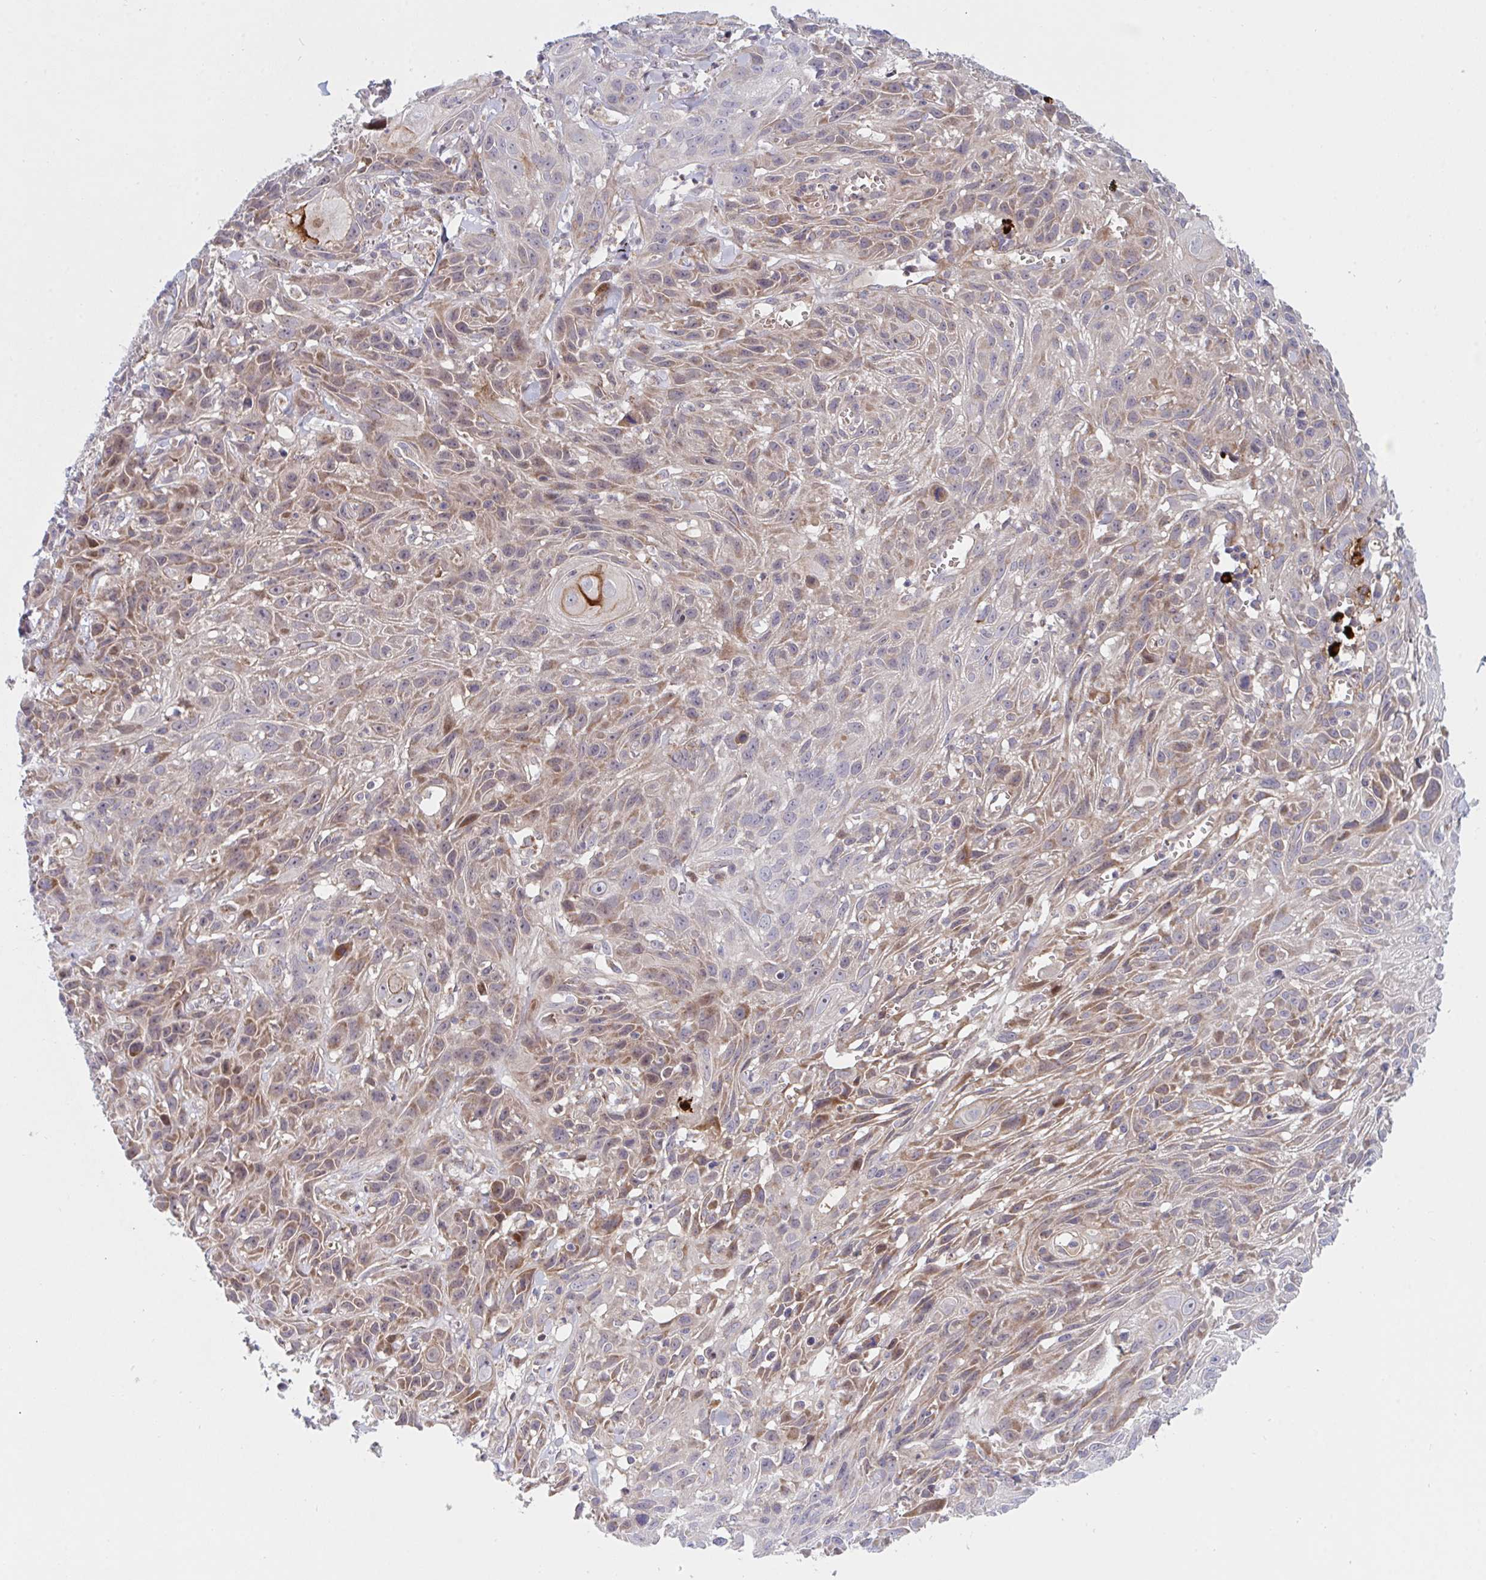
{"staining": {"intensity": "weak", "quantity": ">75%", "location": "cytoplasmic/membranous"}, "tissue": "skin cancer", "cell_type": "Tumor cells", "image_type": "cancer", "snomed": [{"axis": "morphology", "description": "Squamous cell carcinoma, NOS"}, {"axis": "topography", "description": "Skin"}, {"axis": "topography", "description": "Vulva"}], "caption": "IHC image of squamous cell carcinoma (skin) stained for a protein (brown), which exhibits low levels of weak cytoplasmic/membranous staining in approximately >75% of tumor cells.", "gene": "TNFSF4", "patient": {"sex": "female", "age": 83}}